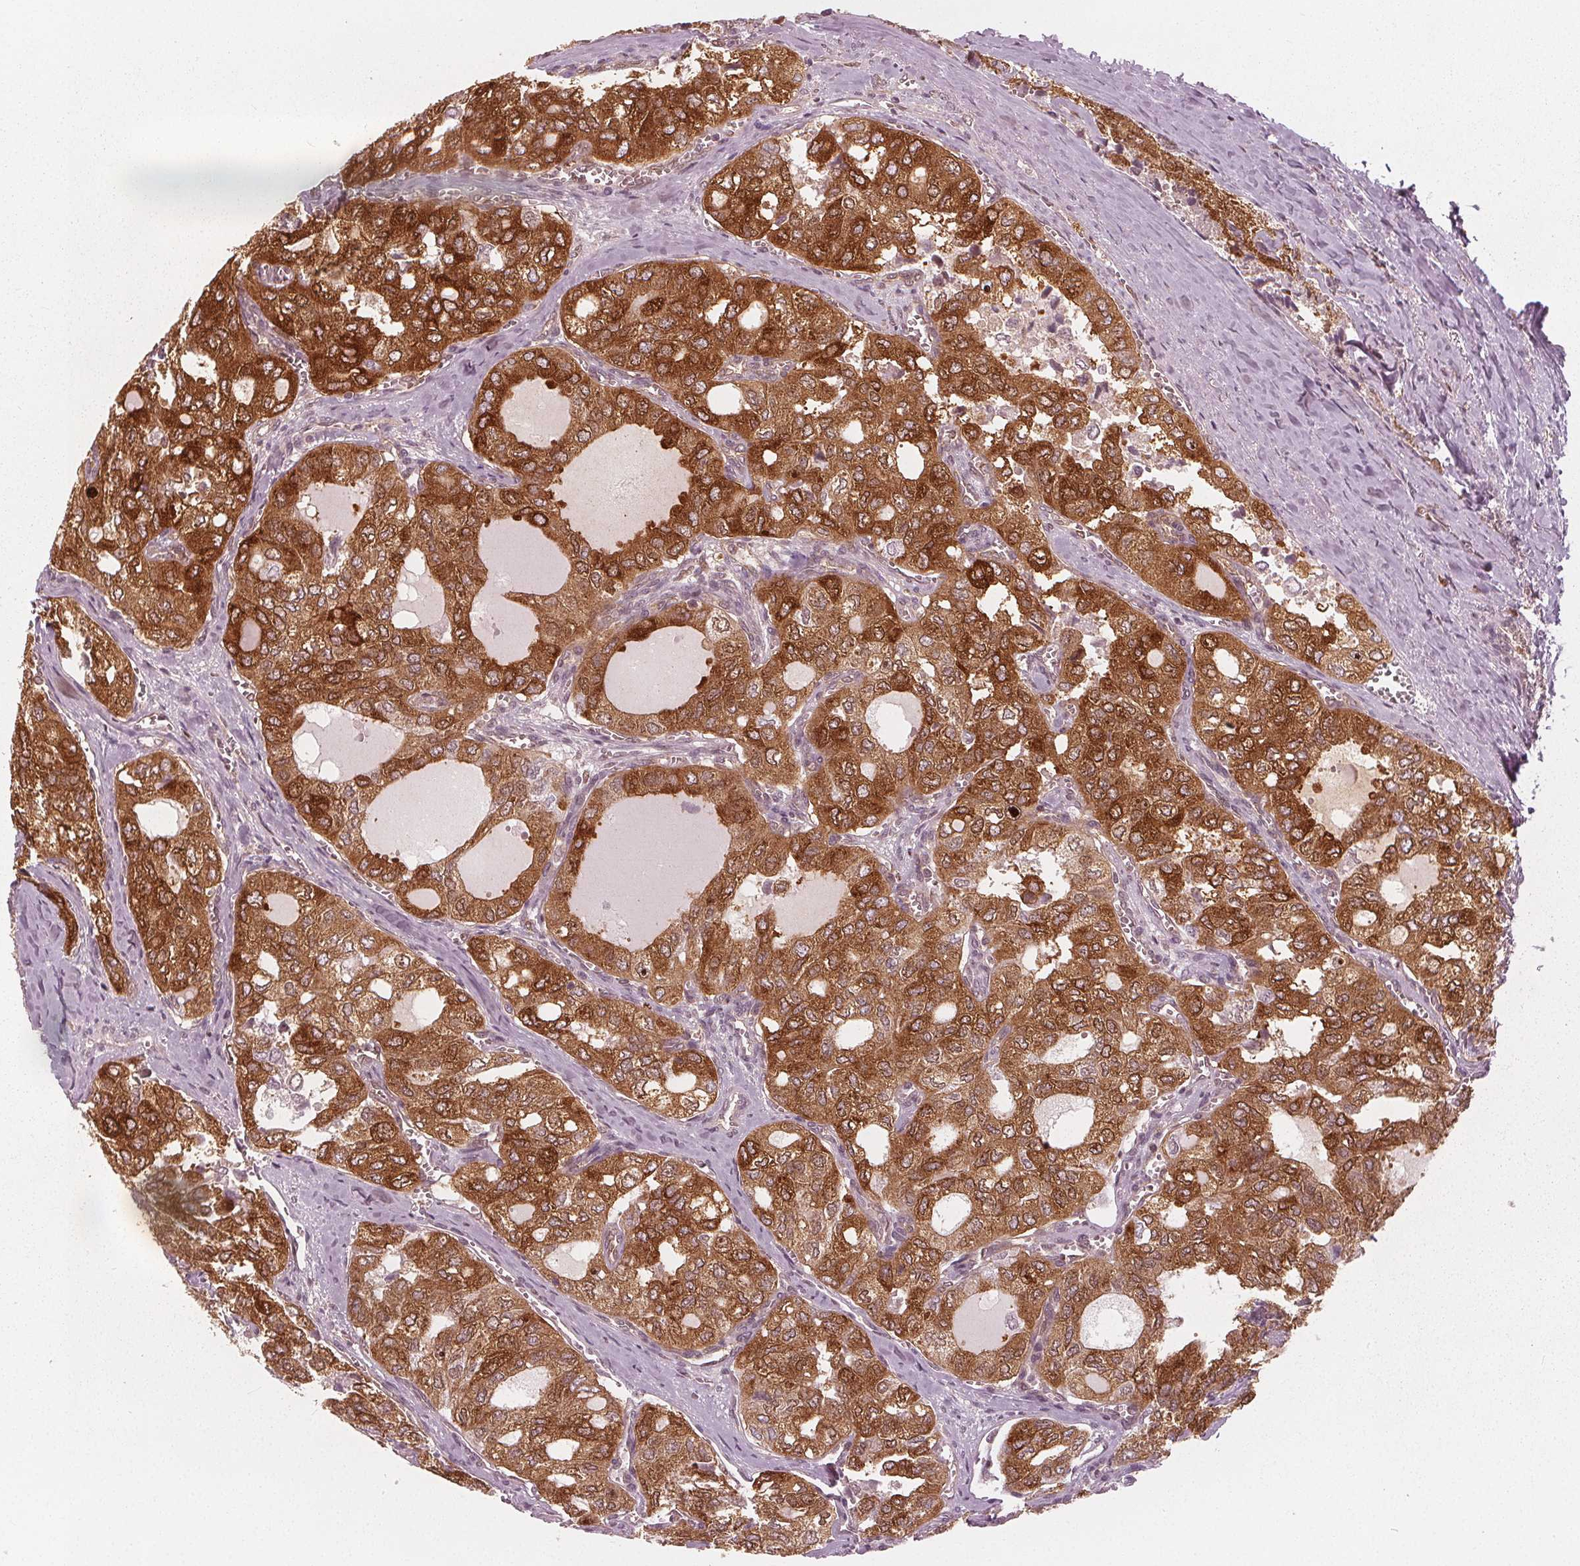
{"staining": {"intensity": "strong", "quantity": ">75%", "location": "cytoplasmic/membranous,nuclear"}, "tissue": "thyroid cancer", "cell_type": "Tumor cells", "image_type": "cancer", "snomed": [{"axis": "morphology", "description": "Follicular adenoma carcinoma, NOS"}, {"axis": "topography", "description": "Thyroid gland"}], "caption": "Immunohistochemical staining of thyroid cancer (follicular adenoma carcinoma) displays strong cytoplasmic/membranous and nuclear protein expression in approximately >75% of tumor cells. The protein is shown in brown color, while the nuclei are stained blue.", "gene": "SQSTM1", "patient": {"sex": "male", "age": 75}}